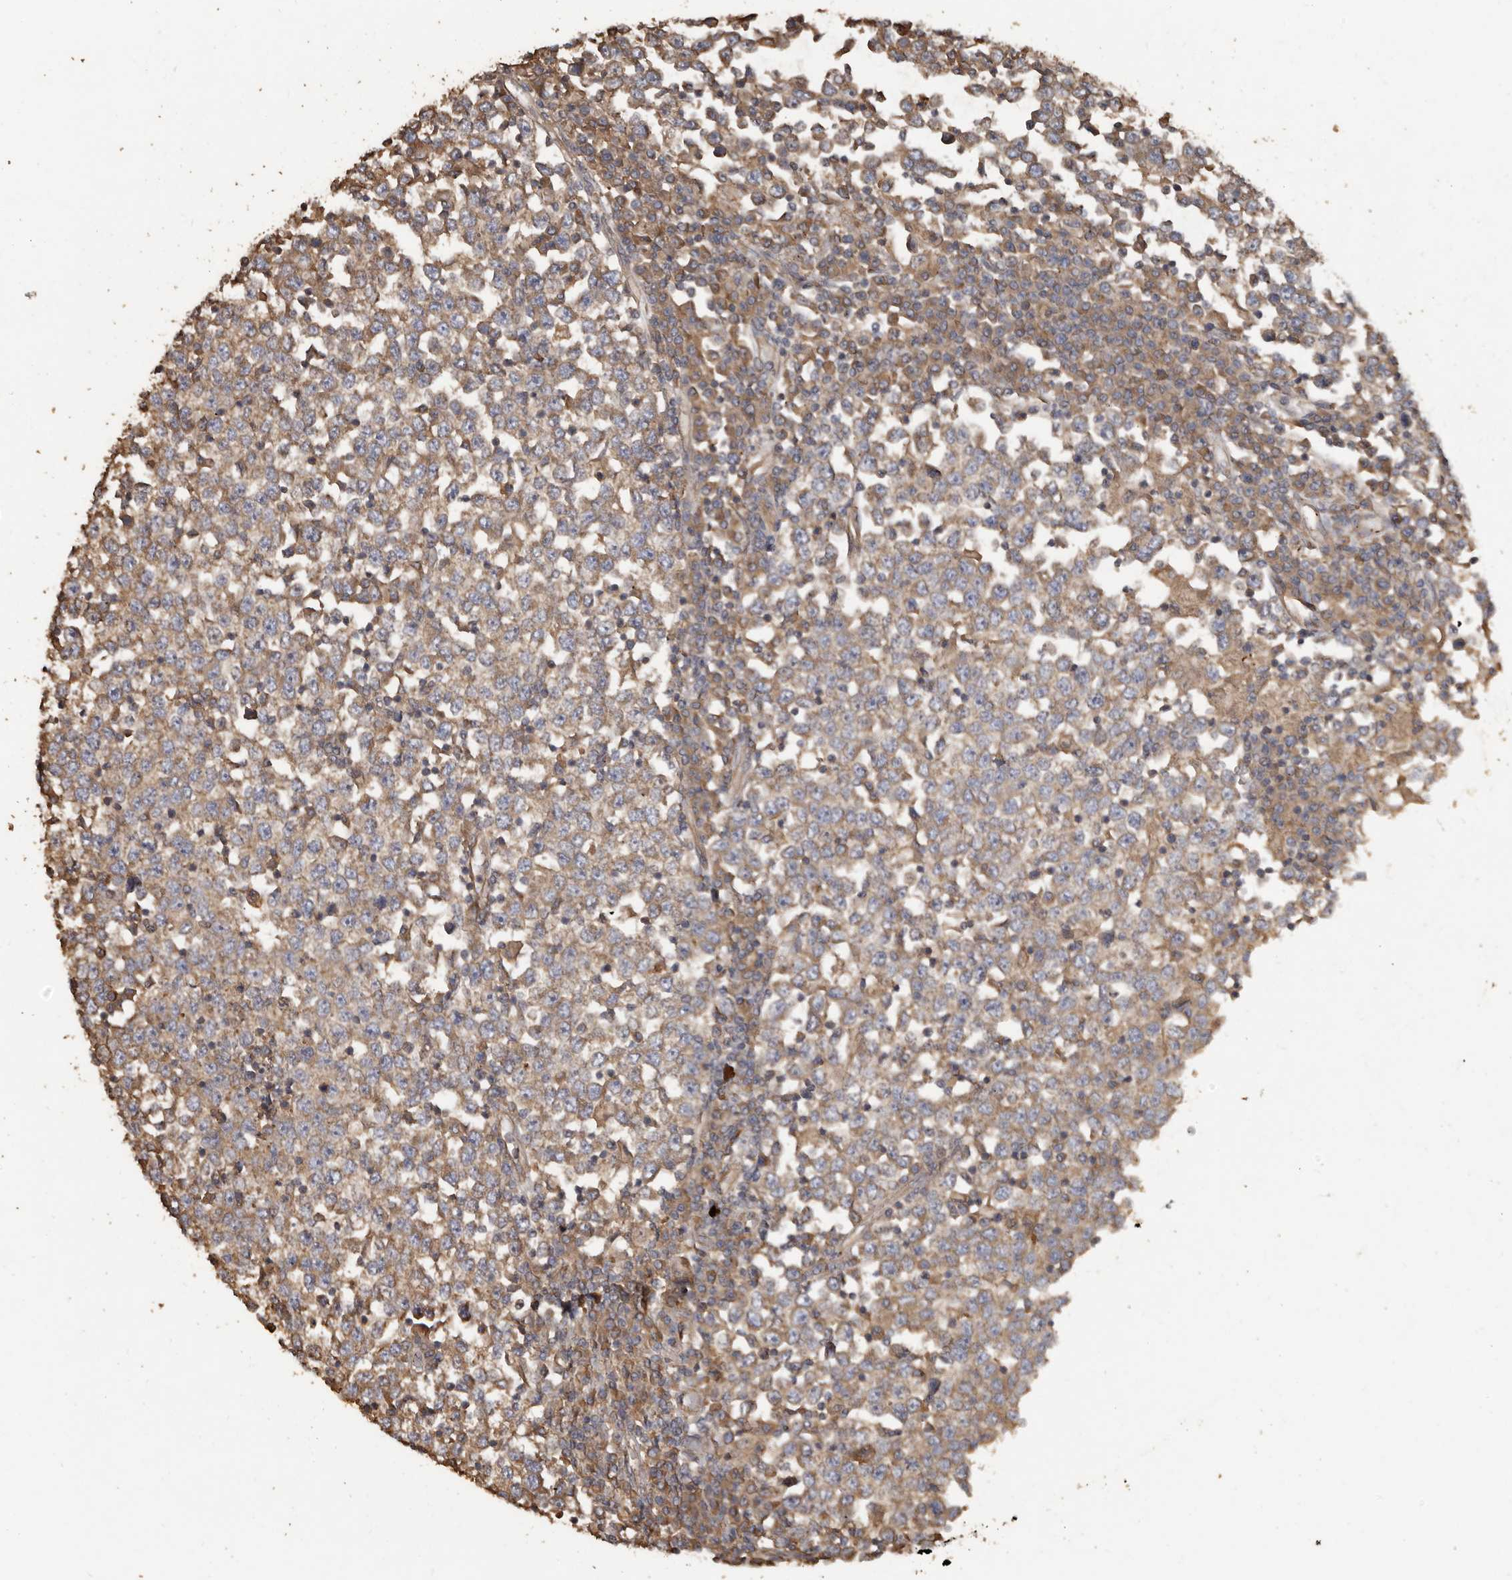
{"staining": {"intensity": "weak", "quantity": ">75%", "location": "cytoplasmic/membranous"}, "tissue": "testis cancer", "cell_type": "Tumor cells", "image_type": "cancer", "snomed": [{"axis": "morphology", "description": "Seminoma, NOS"}, {"axis": "topography", "description": "Testis"}], "caption": "Approximately >75% of tumor cells in human testis cancer display weak cytoplasmic/membranous protein positivity as visualized by brown immunohistochemical staining.", "gene": "FLCN", "patient": {"sex": "male", "age": 65}}